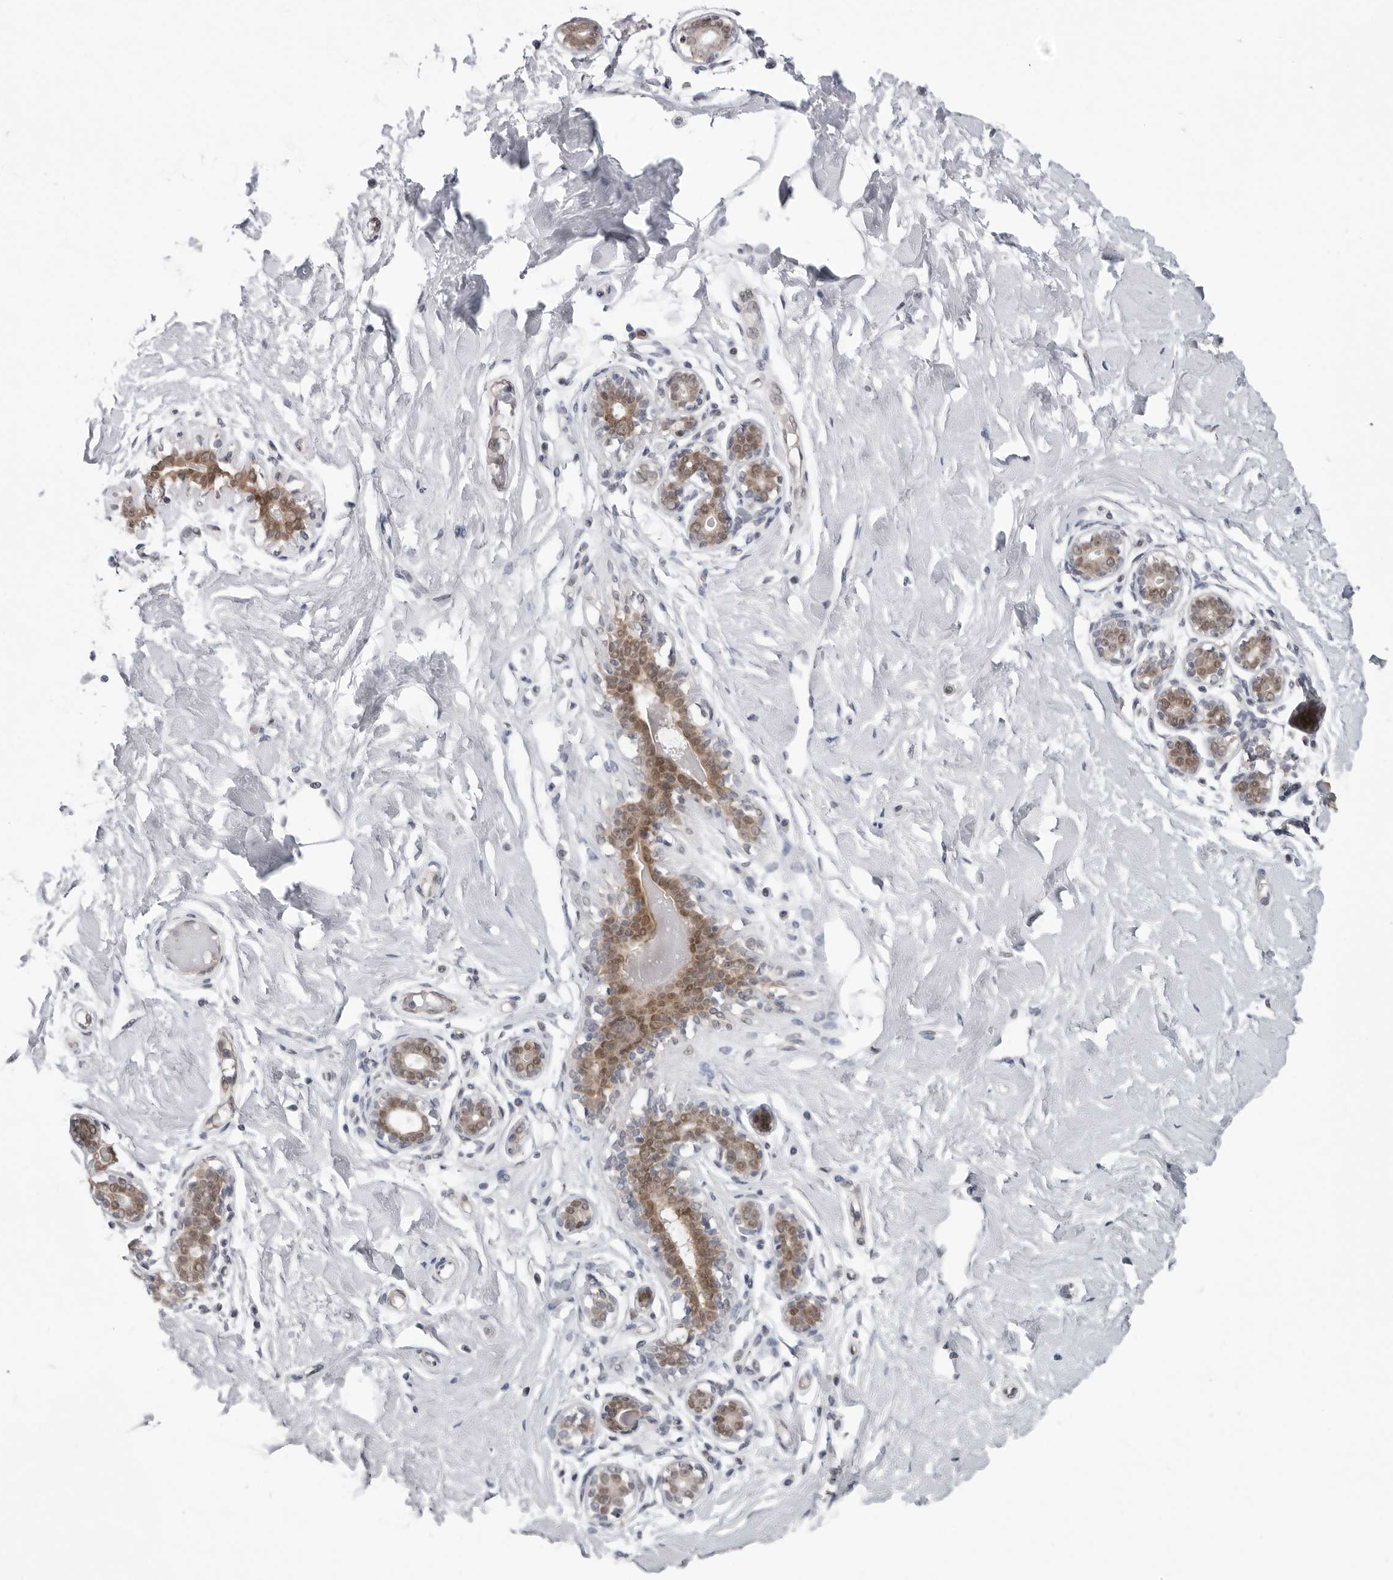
{"staining": {"intensity": "negative", "quantity": "none", "location": "none"}, "tissue": "breast", "cell_type": "Adipocytes", "image_type": "normal", "snomed": [{"axis": "morphology", "description": "Normal tissue, NOS"}, {"axis": "morphology", "description": "Adenoma, NOS"}, {"axis": "topography", "description": "Breast"}], "caption": "High magnification brightfield microscopy of unremarkable breast stained with DAB (3,3'-diaminobenzidine) (brown) and counterstained with hematoxylin (blue): adipocytes show no significant positivity. (IHC, brightfield microscopy, high magnification).", "gene": "PNPO", "patient": {"sex": "female", "age": 23}}